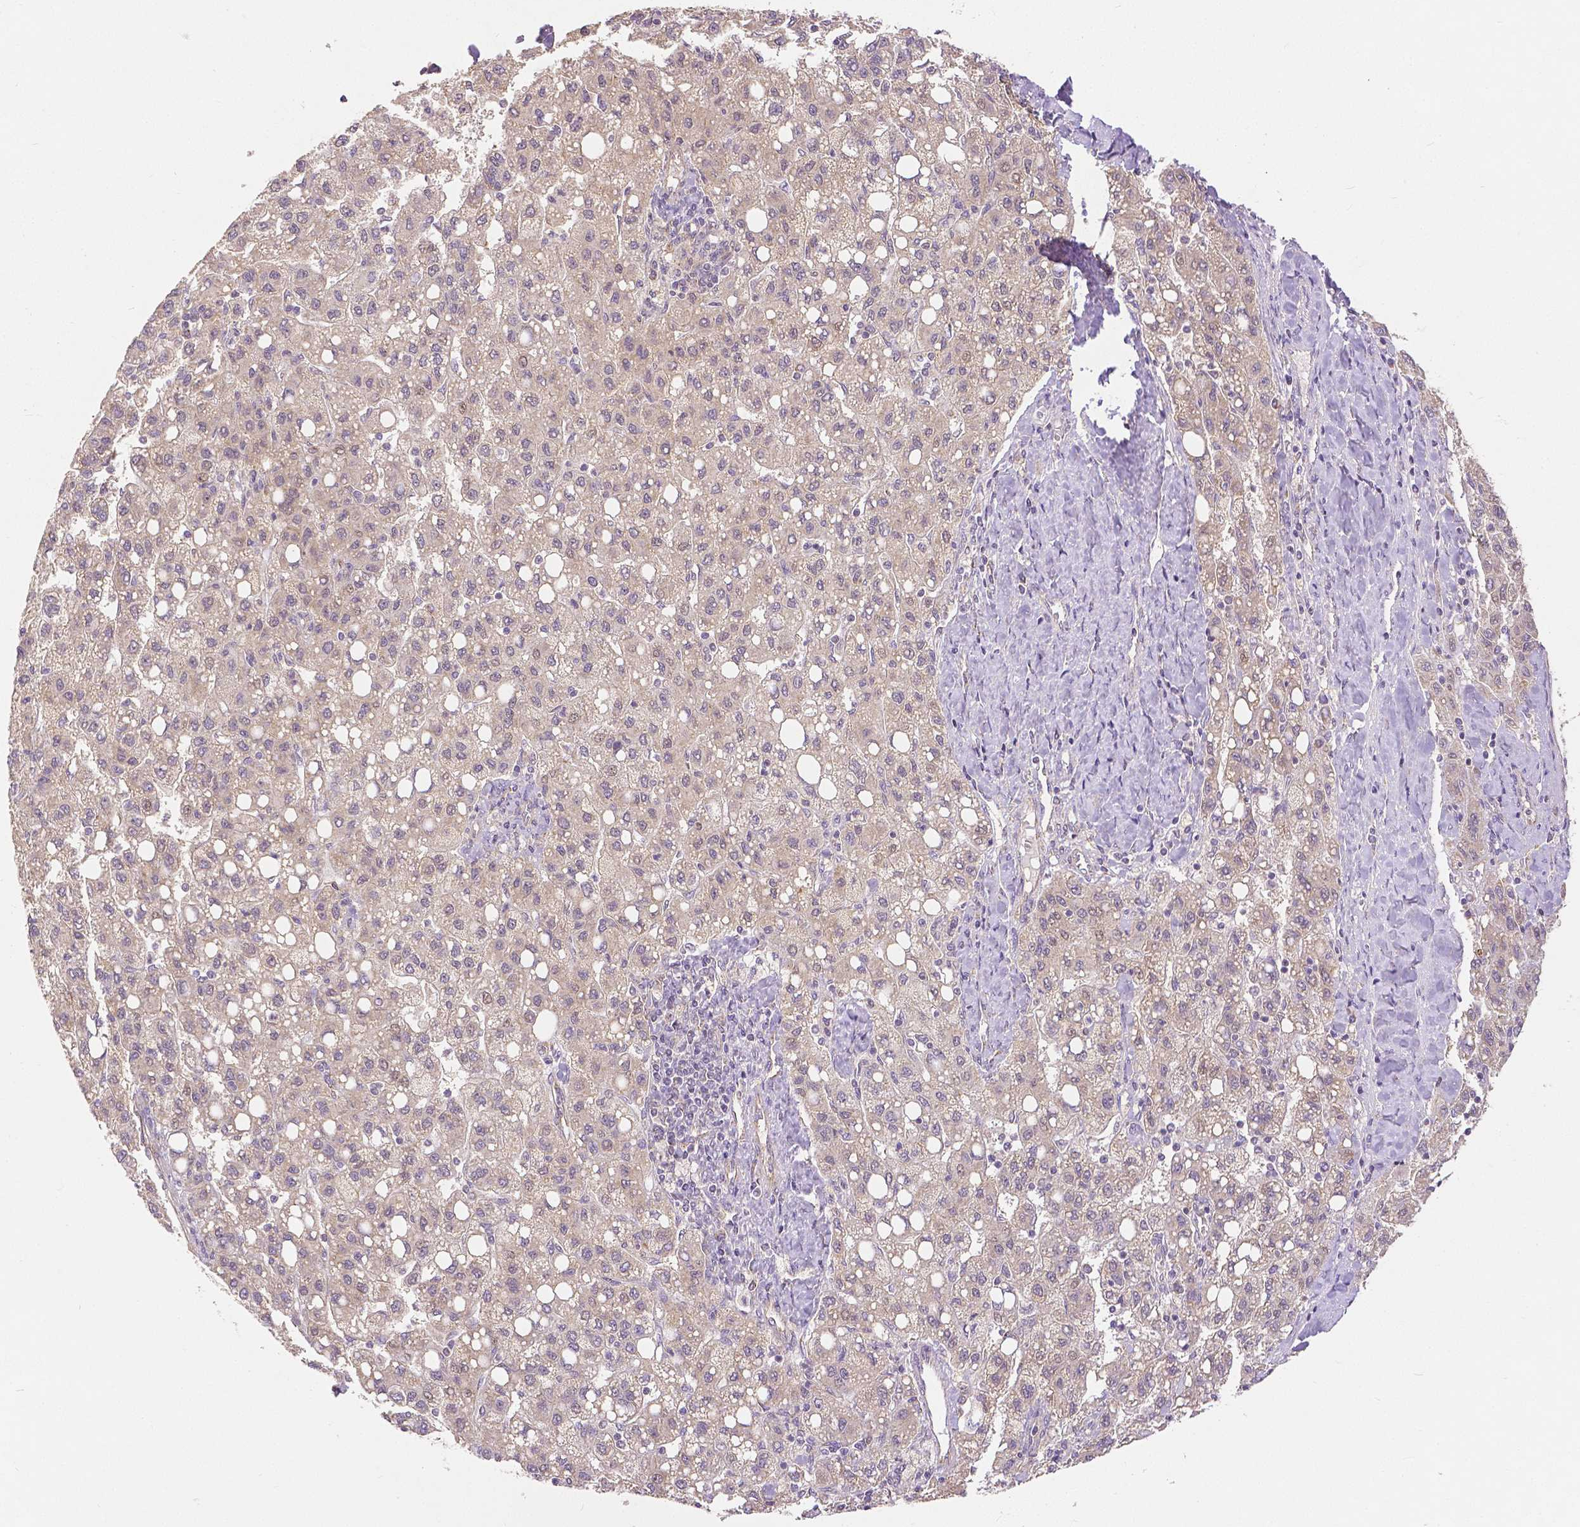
{"staining": {"intensity": "negative", "quantity": "none", "location": "none"}, "tissue": "liver cancer", "cell_type": "Tumor cells", "image_type": "cancer", "snomed": [{"axis": "morphology", "description": "Carcinoma, Hepatocellular, NOS"}, {"axis": "topography", "description": "Liver"}], "caption": "An image of human hepatocellular carcinoma (liver) is negative for staining in tumor cells.", "gene": "RHOT1", "patient": {"sex": "female", "age": 82}}